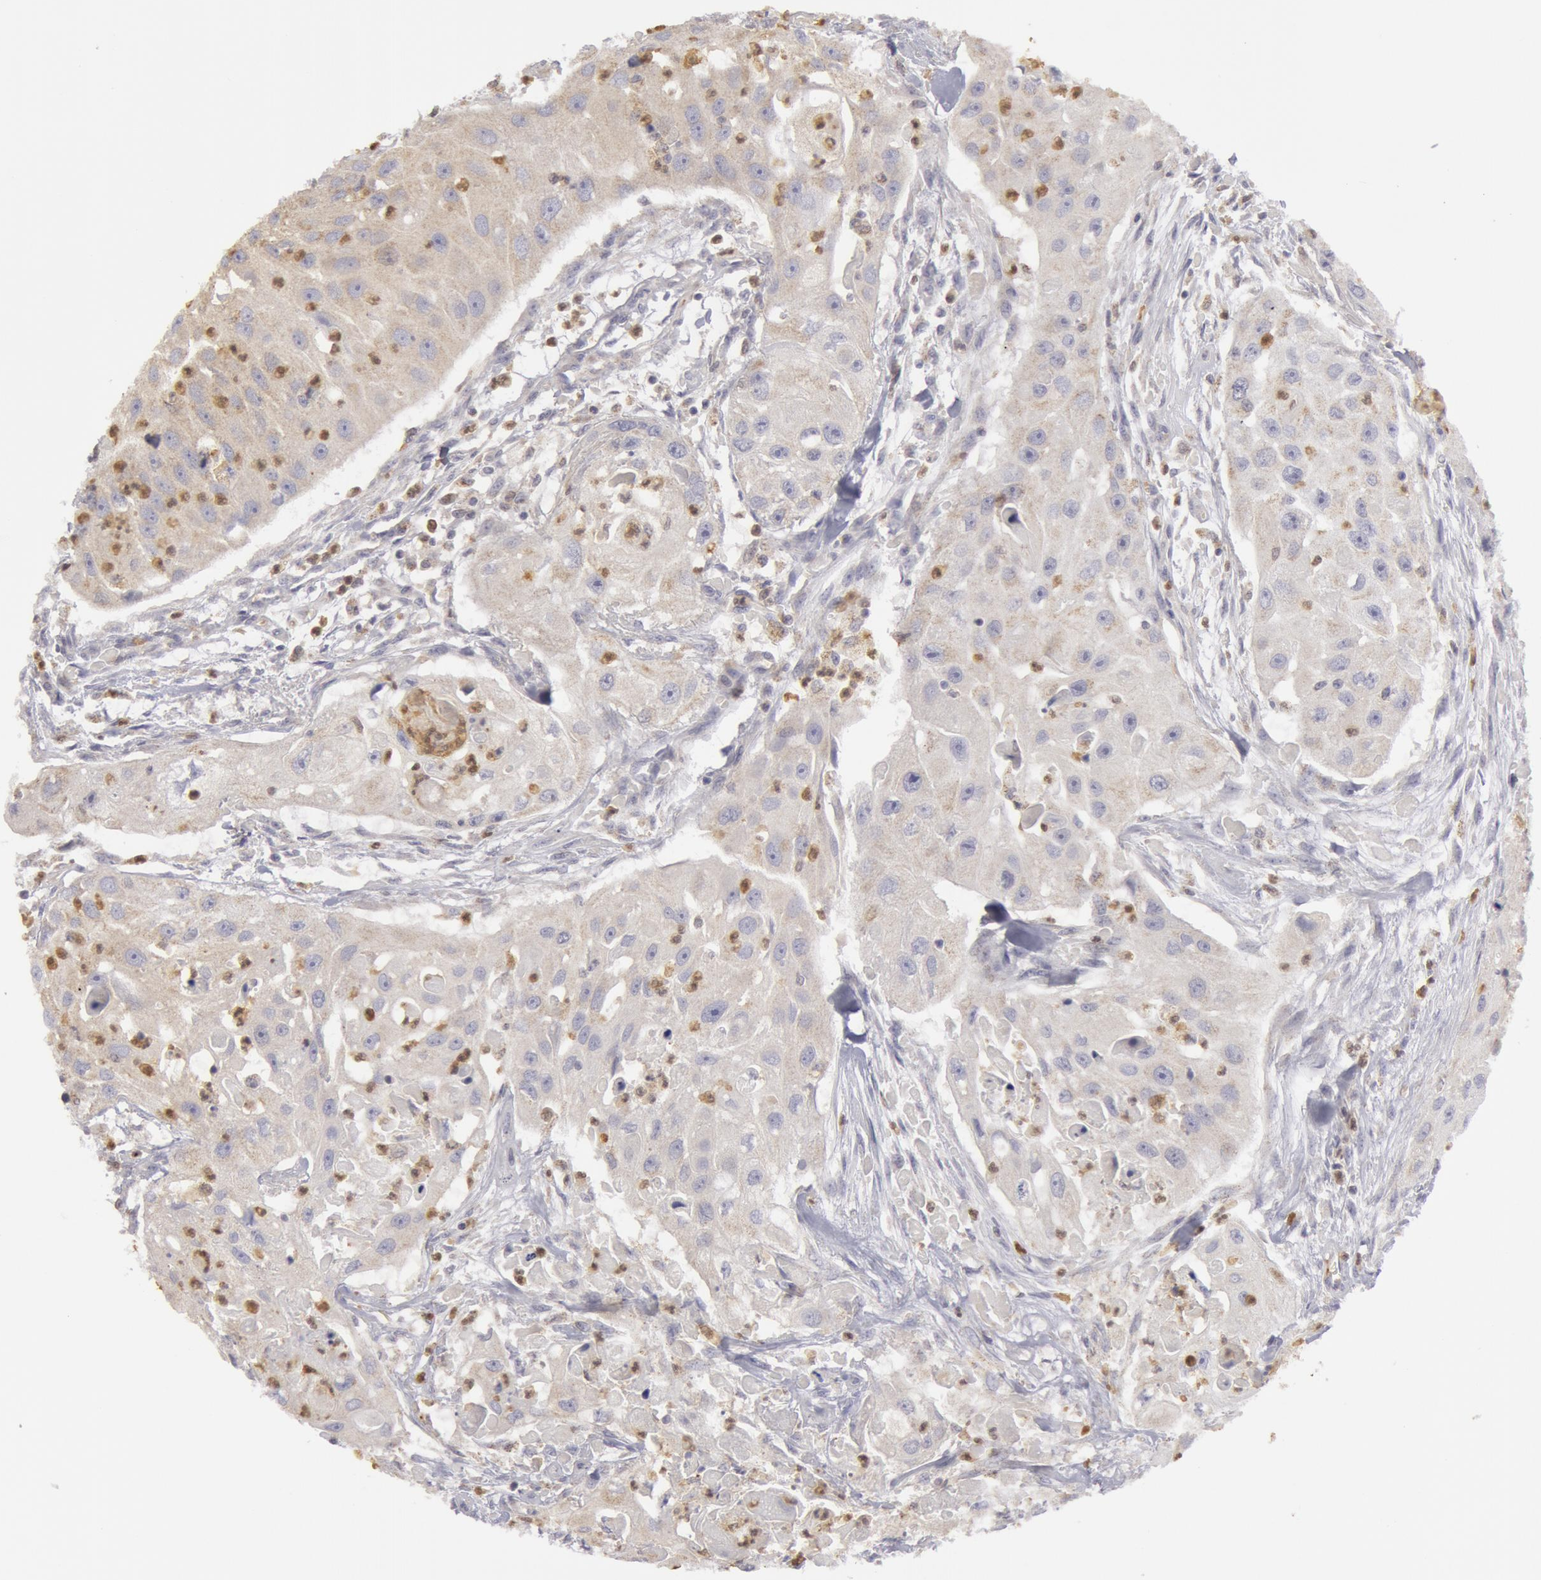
{"staining": {"intensity": "weak", "quantity": "<25%", "location": "cytoplasmic/membranous"}, "tissue": "head and neck cancer", "cell_type": "Tumor cells", "image_type": "cancer", "snomed": [{"axis": "morphology", "description": "Squamous cell carcinoma, NOS"}, {"axis": "topography", "description": "Head-Neck"}], "caption": "Tumor cells show no significant expression in head and neck squamous cell carcinoma.", "gene": "CAT", "patient": {"sex": "male", "age": 64}}